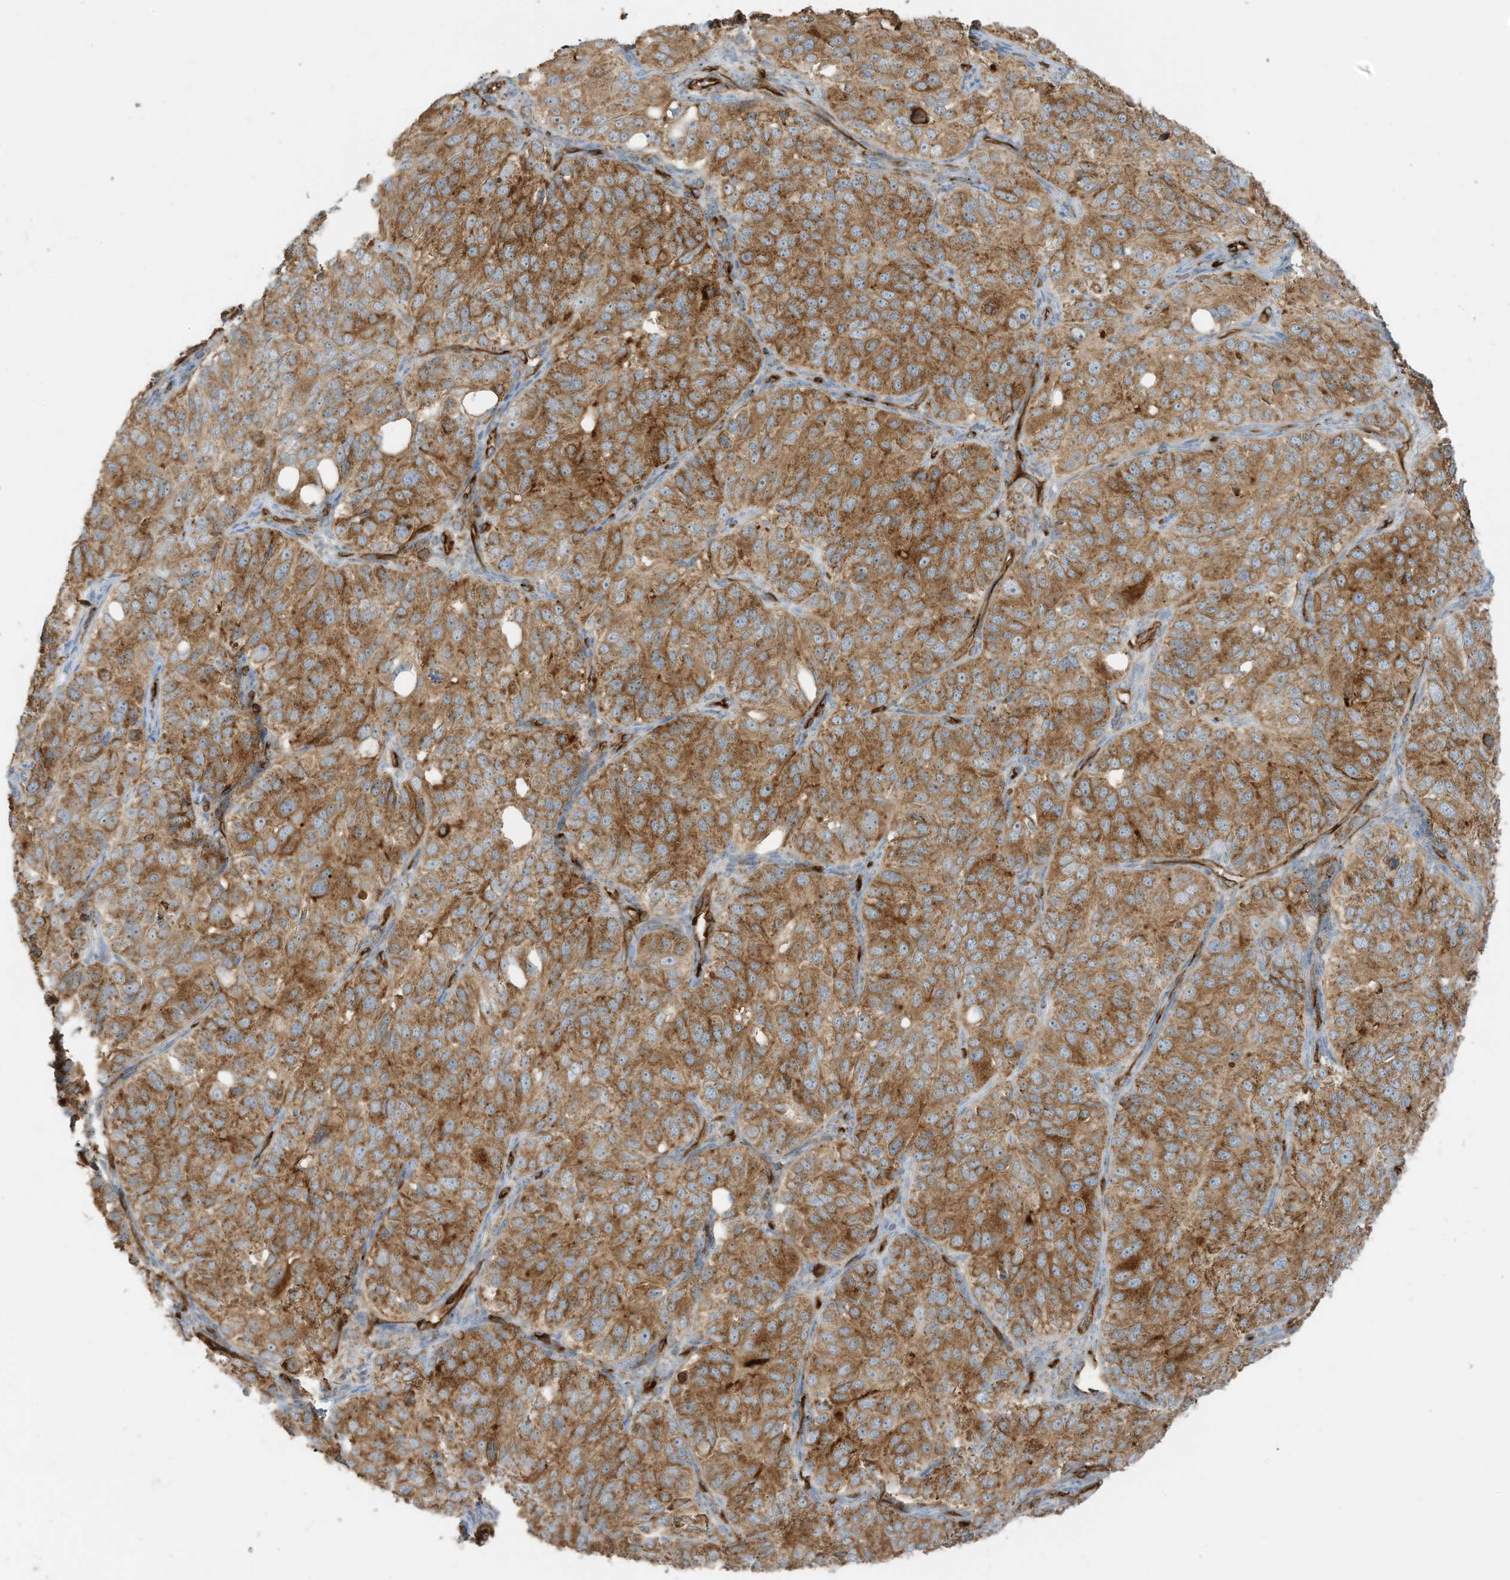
{"staining": {"intensity": "moderate", "quantity": ">75%", "location": "cytoplasmic/membranous"}, "tissue": "ovarian cancer", "cell_type": "Tumor cells", "image_type": "cancer", "snomed": [{"axis": "morphology", "description": "Carcinoma, endometroid"}, {"axis": "topography", "description": "Ovary"}], "caption": "Immunohistochemistry histopathology image of neoplastic tissue: endometroid carcinoma (ovarian) stained using immunohistochemistry (IHC) demonstrates medium levels of moderate protein expression localized specifically in the cytoplasmic/membranous of tumor cells, appearing as a cytoplasmic/membranous brown color.", "gene": "ABCB7", "patient": {"sex": "female", "age": 51}}